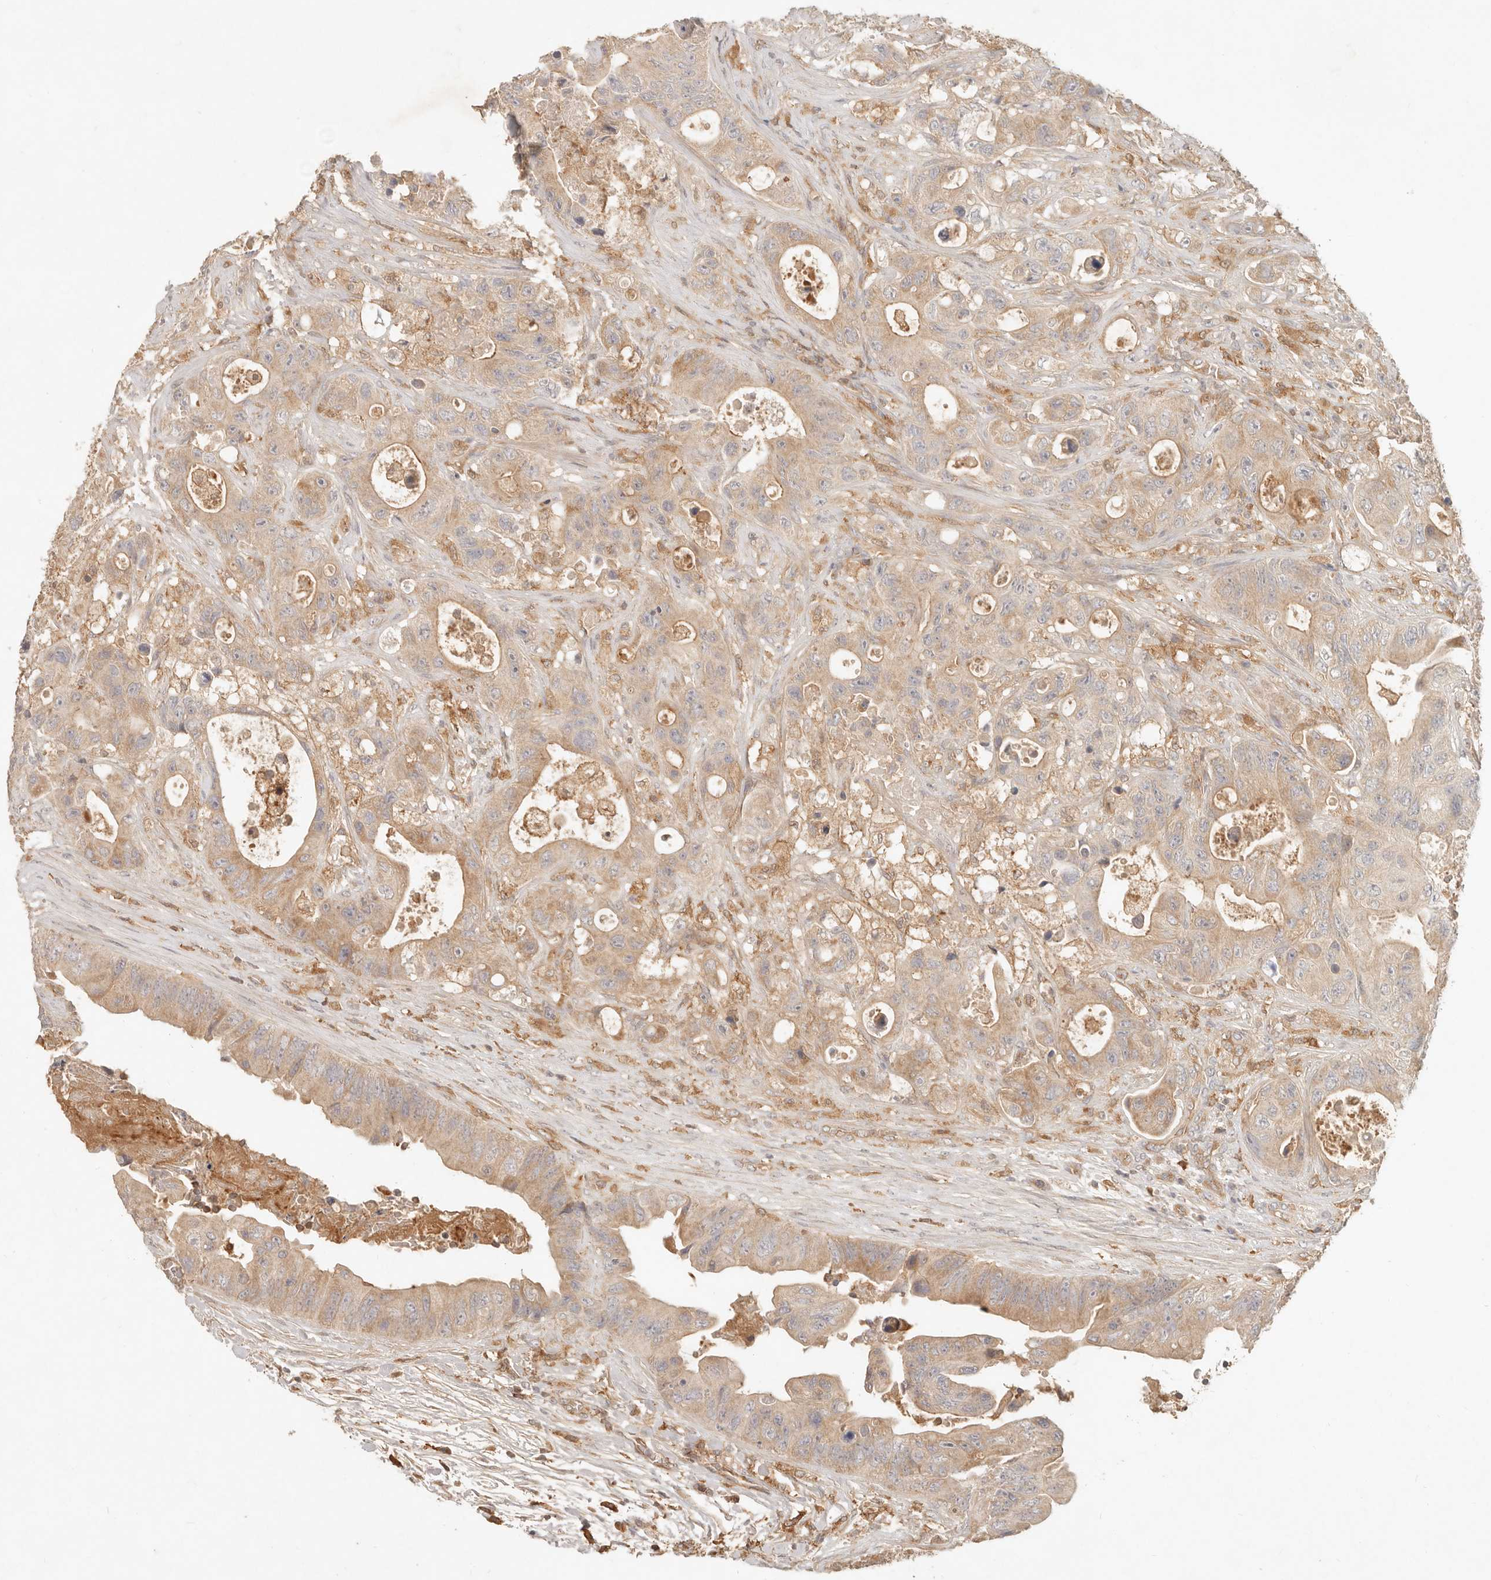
{"staining": {"intensity": "moderate", "quantity": ">75%", "location": "cytoplasmic/membranous"}, "tissue": "colorectal cancer", "cell_type": "Tumor cells", "image_type": "cancer", "snomed": [{"axis": "morphology", "description": "Adenocarcinoma, NOS"}, {"axis": "topography", "description": "Colon"}], "caption": "Immunohistochemistry (IHC) of human colorectal cancer exhibits medium levels of moderate cytoplasmic/membranous expression in approximately >75% of tumor cells.", "gene": "NECAP2", "patient": {"sex": "female", "age": 46}}